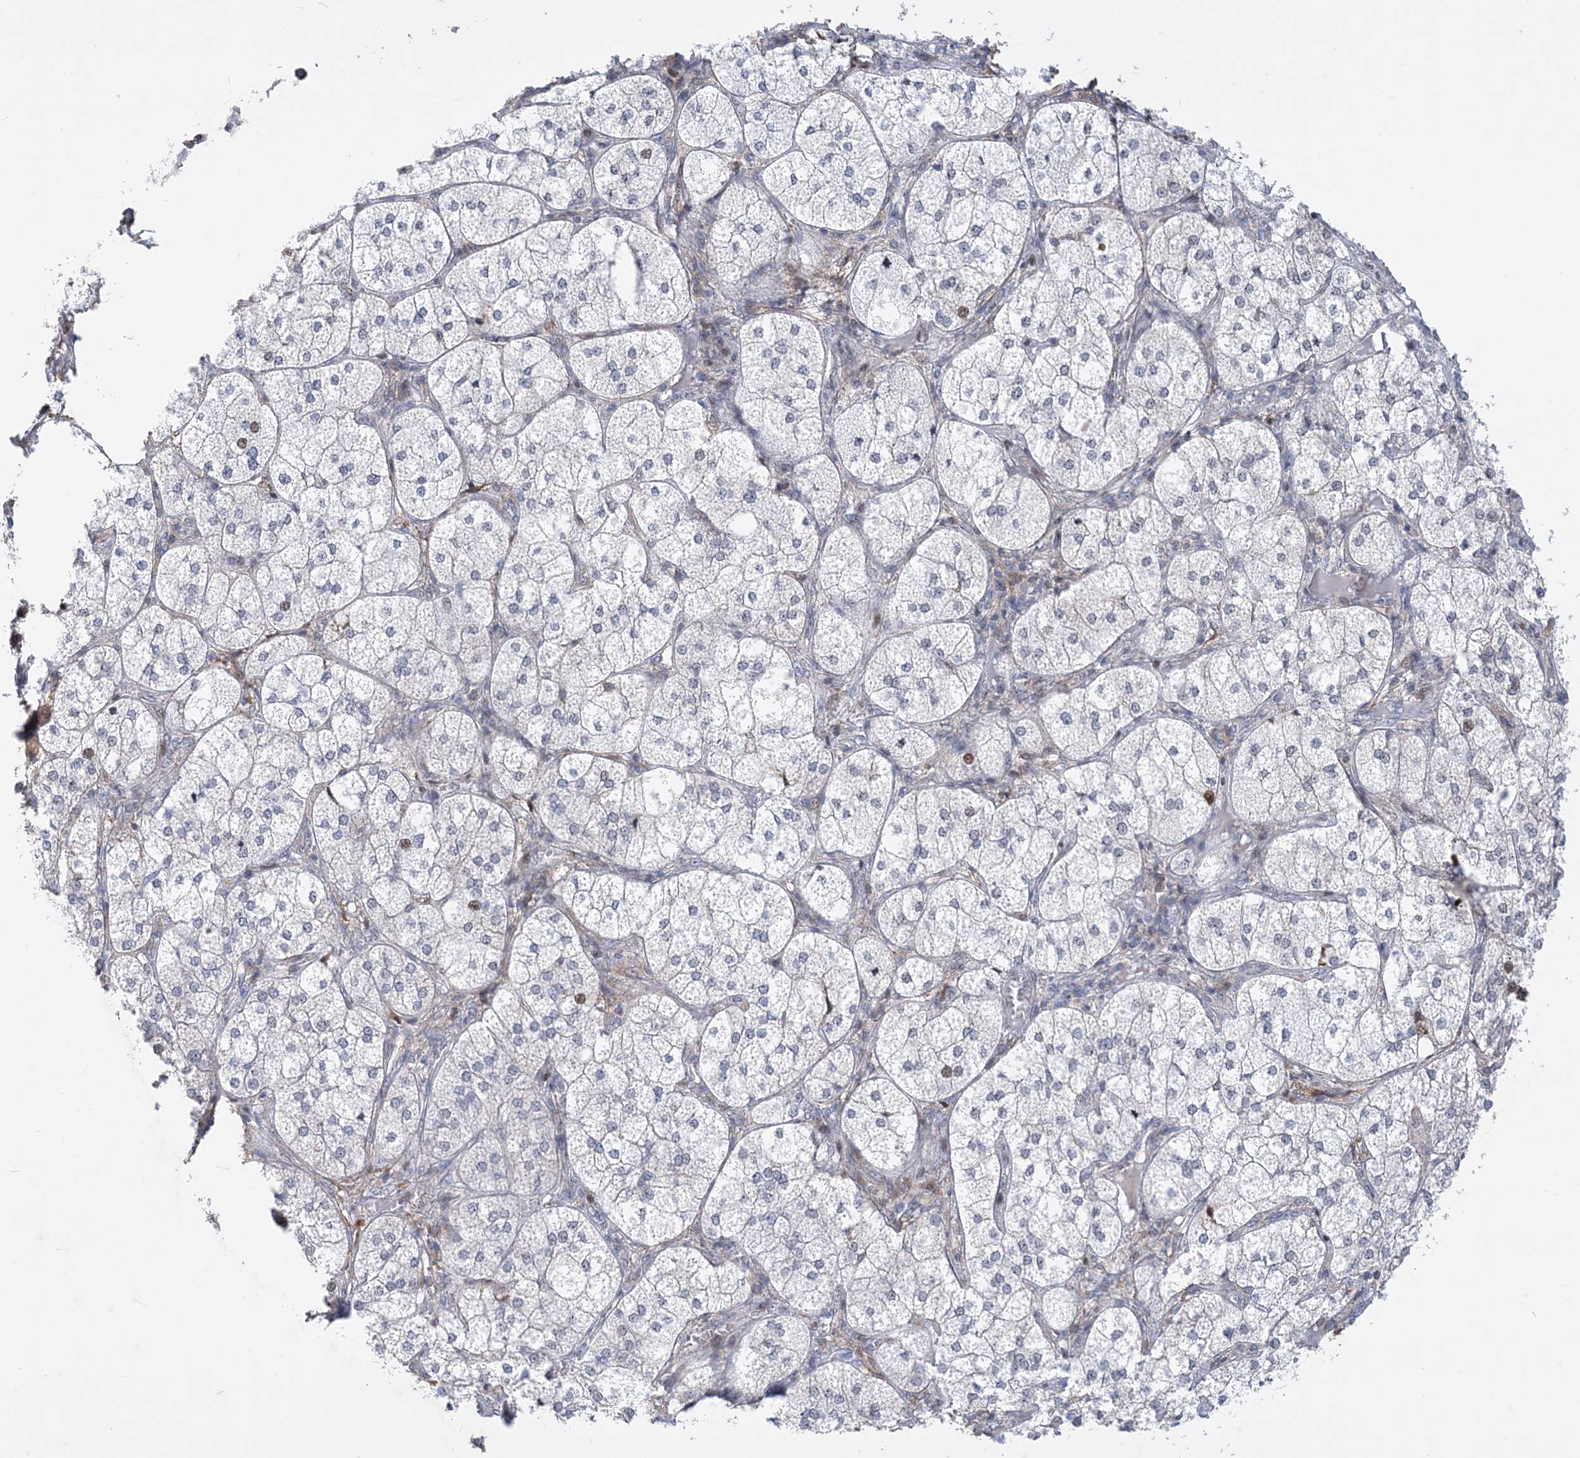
{"staining": {"intensity": "moderate", "quantity": "<25%", "location": "nuclear"}, "tissue": "adrenal gland", "cell_type": "Glandular cells", "image_type": "normal", "snomed": [{"axis": "morphology", "description": "Normal tissue, NOS"}, {"axis": "topography", "description": "Adrenal gland"}], "caption": "A micrograph of human adrenal gland stained for a protein exhibits moderate nuclear brown staining in glandular cells.", "gene": "RNPEPL1", "patient": {"sex": "female", "age": 61}}